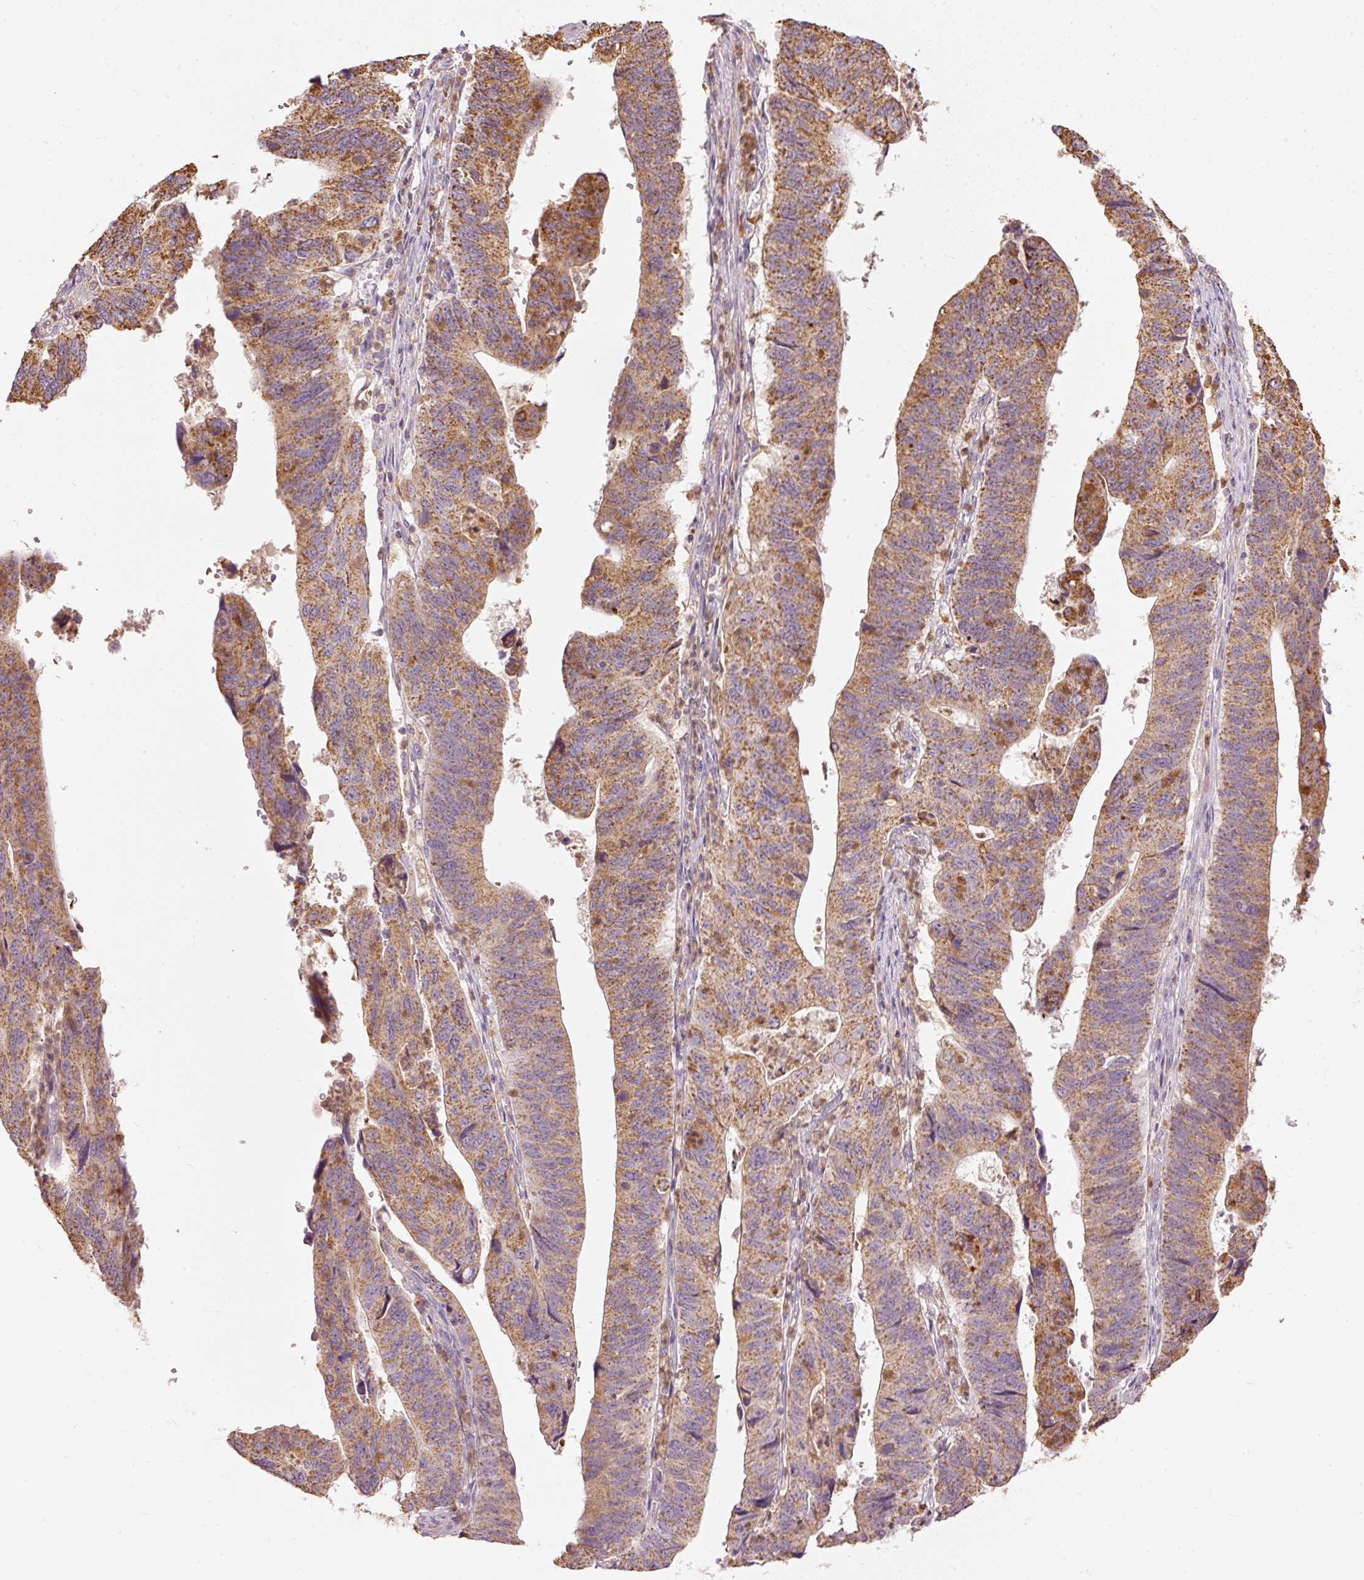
{"staining": {"intensity": "moderate", "quantity": ">75%", "location": "cytoplasmic/membranous"}, "tissue": "stomach cancer", "cell_type": "Tumor cells", "image_type": "cancer", "snomed": [{"axis": "morphology", "description": "Adenocarcinoma, NOS"}, {"axis": "topography", "description": "Stomach"}], "caption": "Moderate cytoplasmic/membranous expression for a protein is seen in approximately >75% of tumor cells of adenocarcinoma (stomach) using immunohistochemistry.", "gene": "PSENEN", "patient": {"sex": "male", "age": 59}}